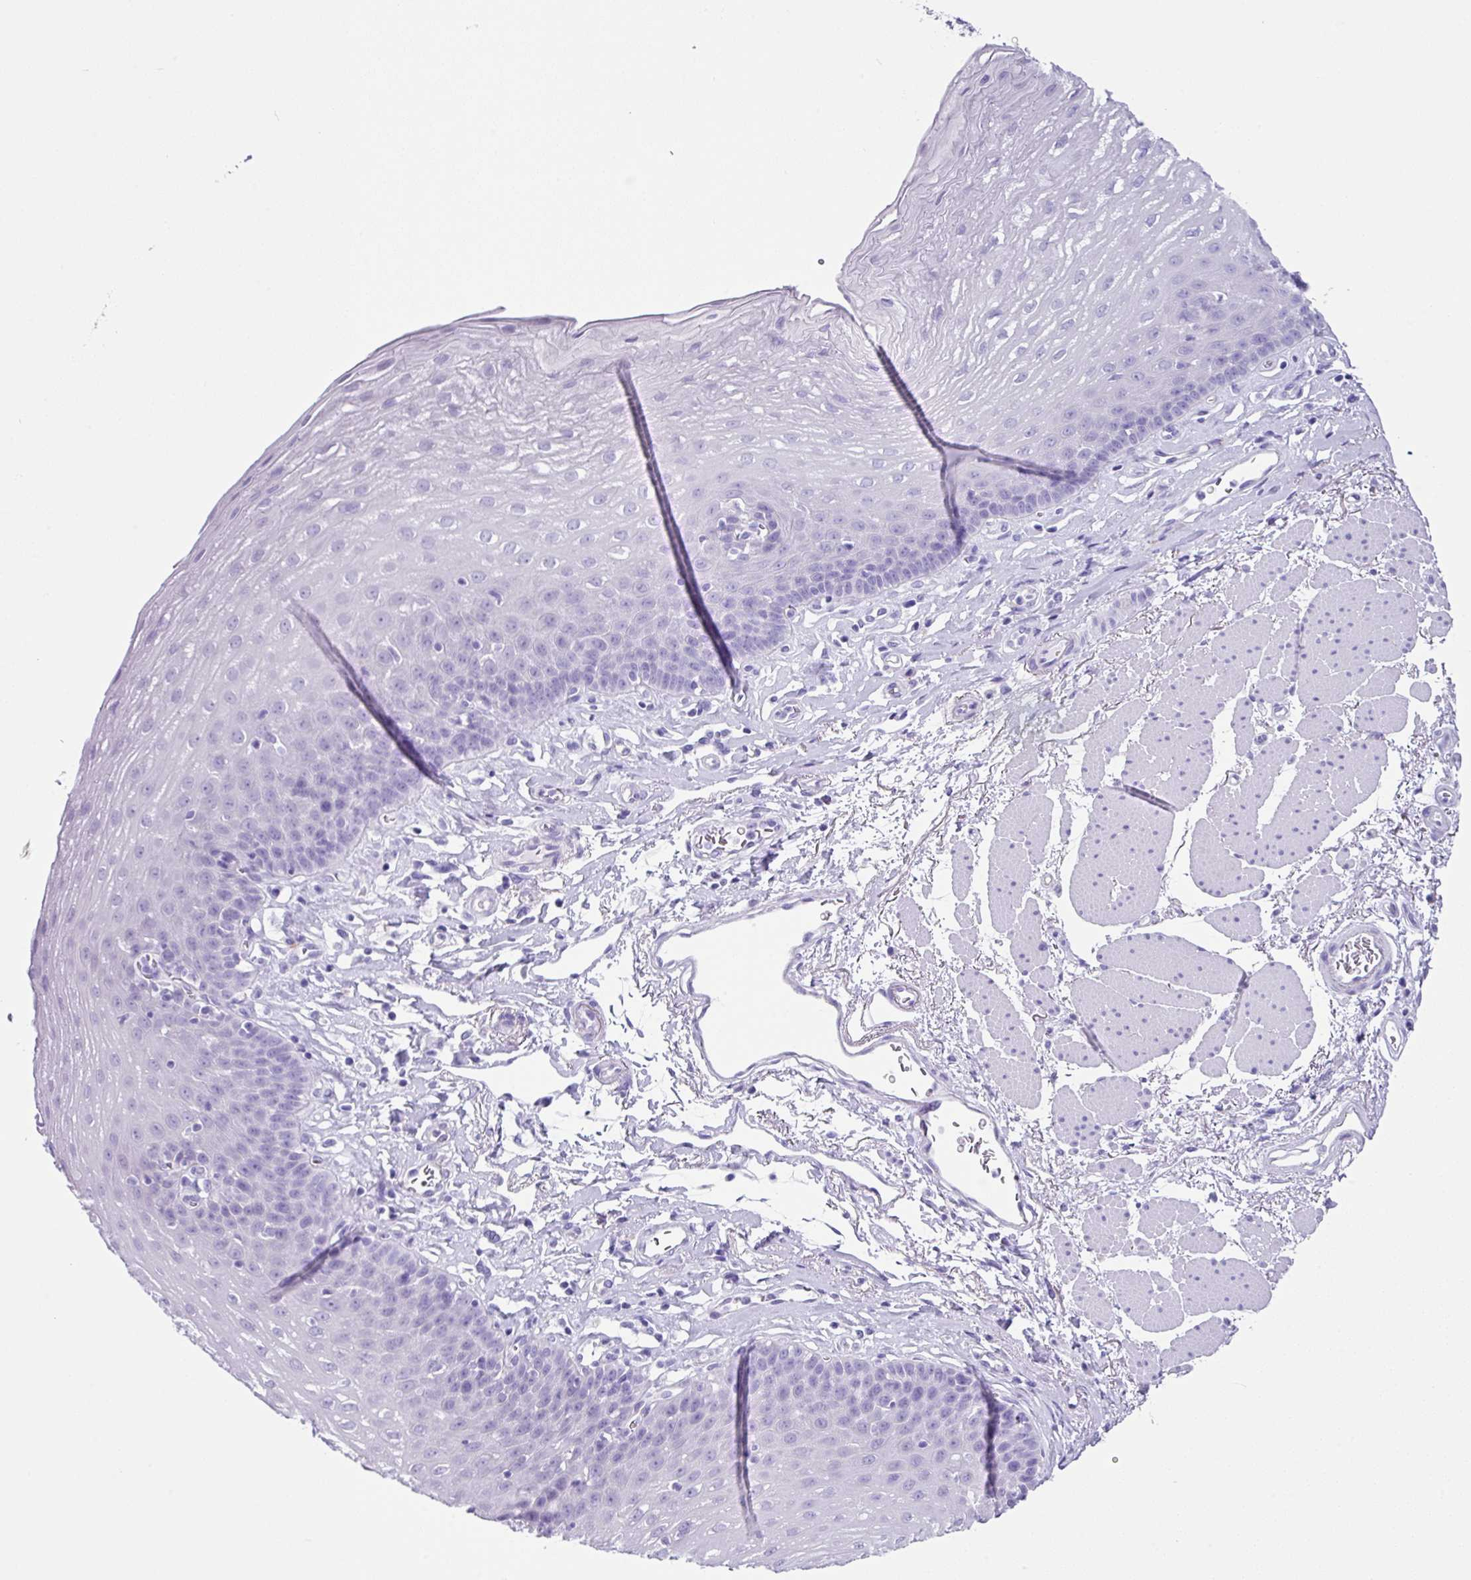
{"staining": {"intensity": "negative", "quantity": "none", "location": "none"}, "tissue": "esophagus", "cell_type": "Squamous epithelial cells", "image_type": "normal", "snomed": [{"axis": "morphology", "description": "Normal tissue, NOS"}, {"axis": "topography", "description": "Esophagus"}], "caption": "This is an IHC photomicrograph of normal human esophagus. There is no positivity in squamous epithelial cells.", "gene": "ZG16", "patient": {"sex": "female", "age": 81}}